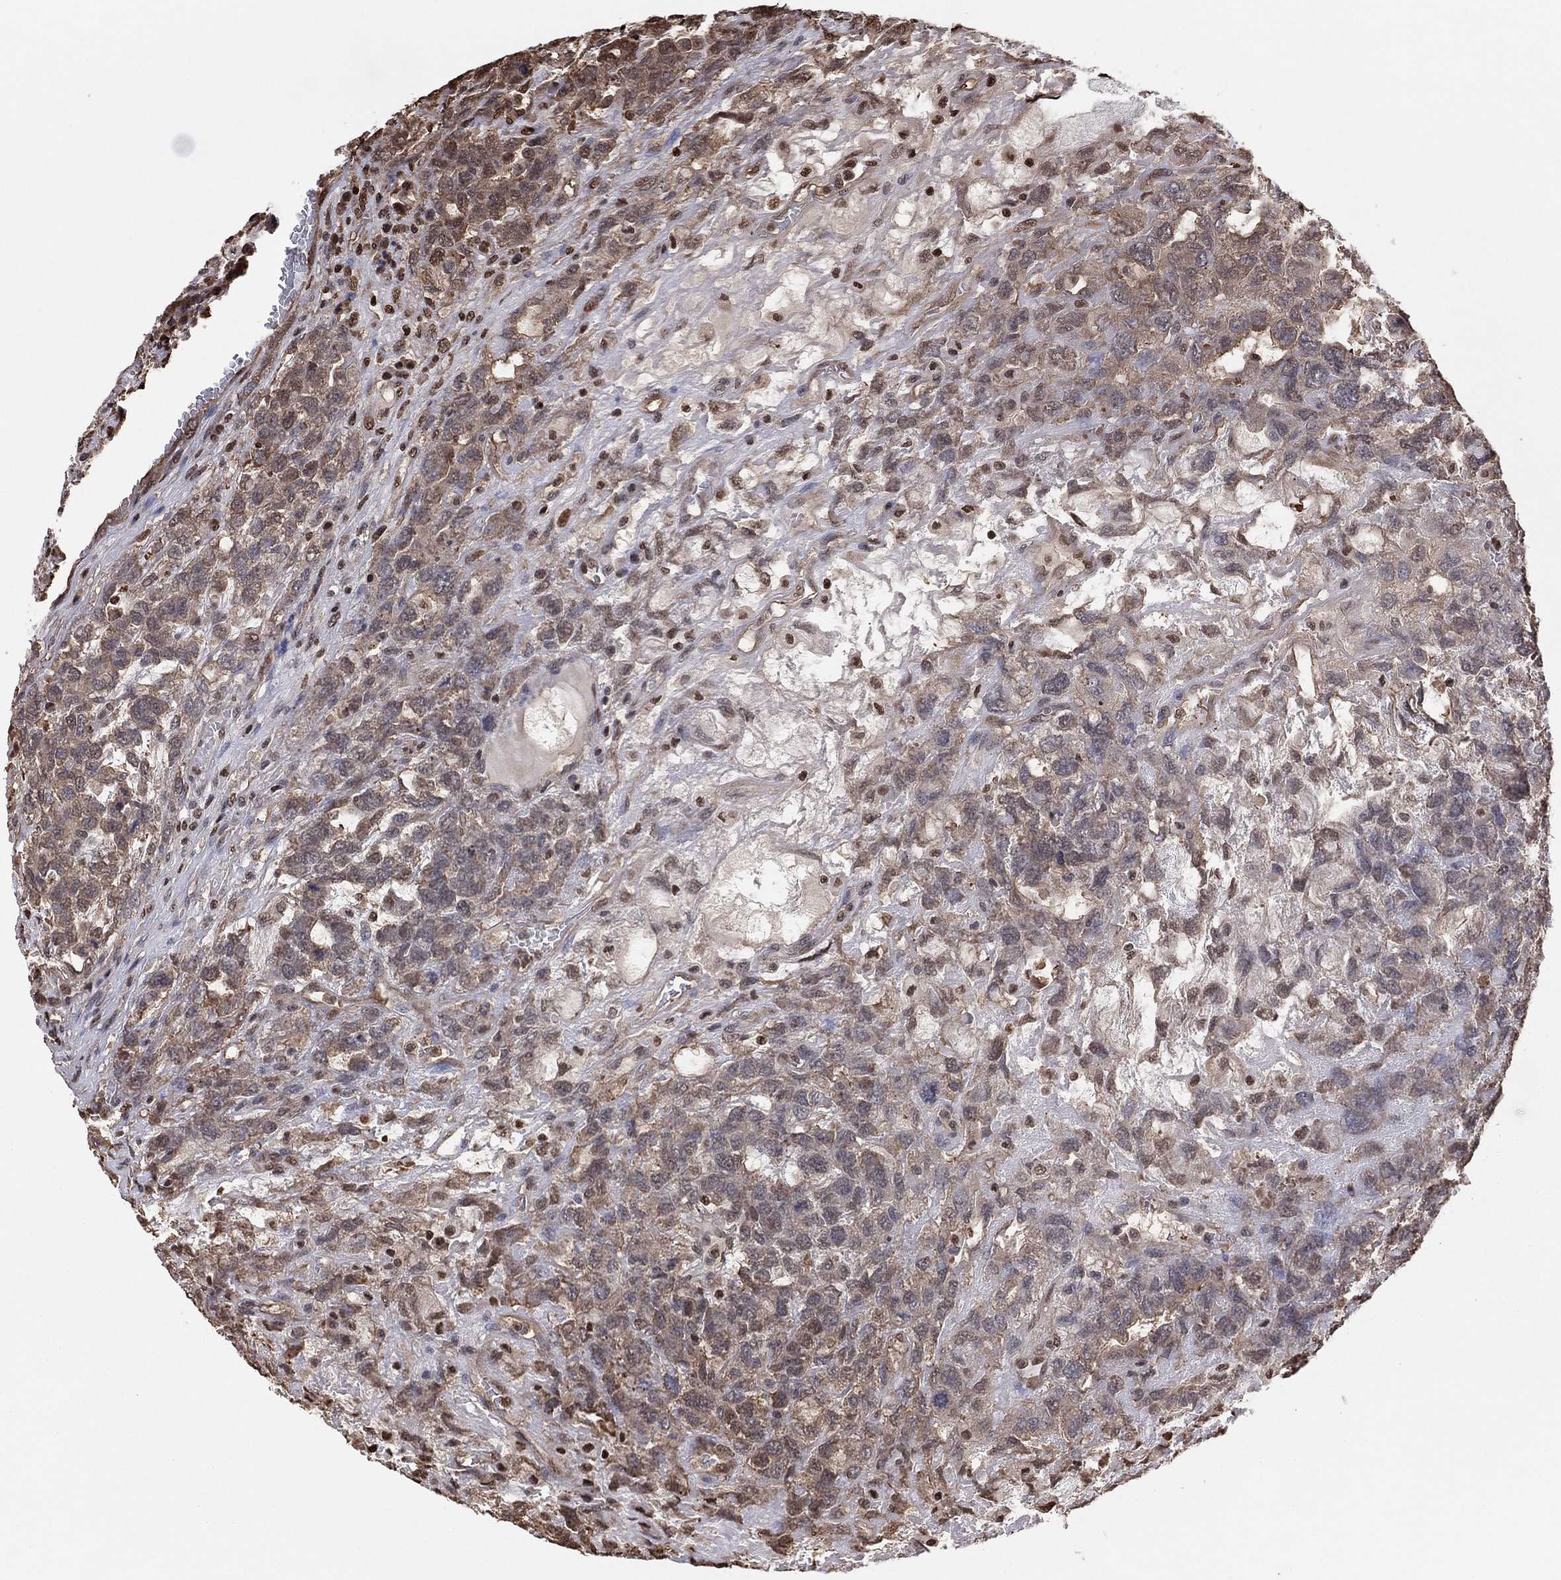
{"staining": {"intensity": "moderate", "quantity": "25%-75%", "location": "cytoplasmic/membranous"}, "tissue": "testis cancer", "cell_type": "Tumor cells", "image_type": "cancer", "snomed": [{"axis": "morphology", "description": "Seminoma, NOS"}, {"axis": "topography", "description": "Testis"}], "caption": "Immunohistochemical staining of seminoma (testis) reveals medium levels of moderate cytoplasmic/membranous positivity in about 25%-75% of tumor cells.", "gene": "GAPDH", "patient": {"sex": "male", "age": 52}}